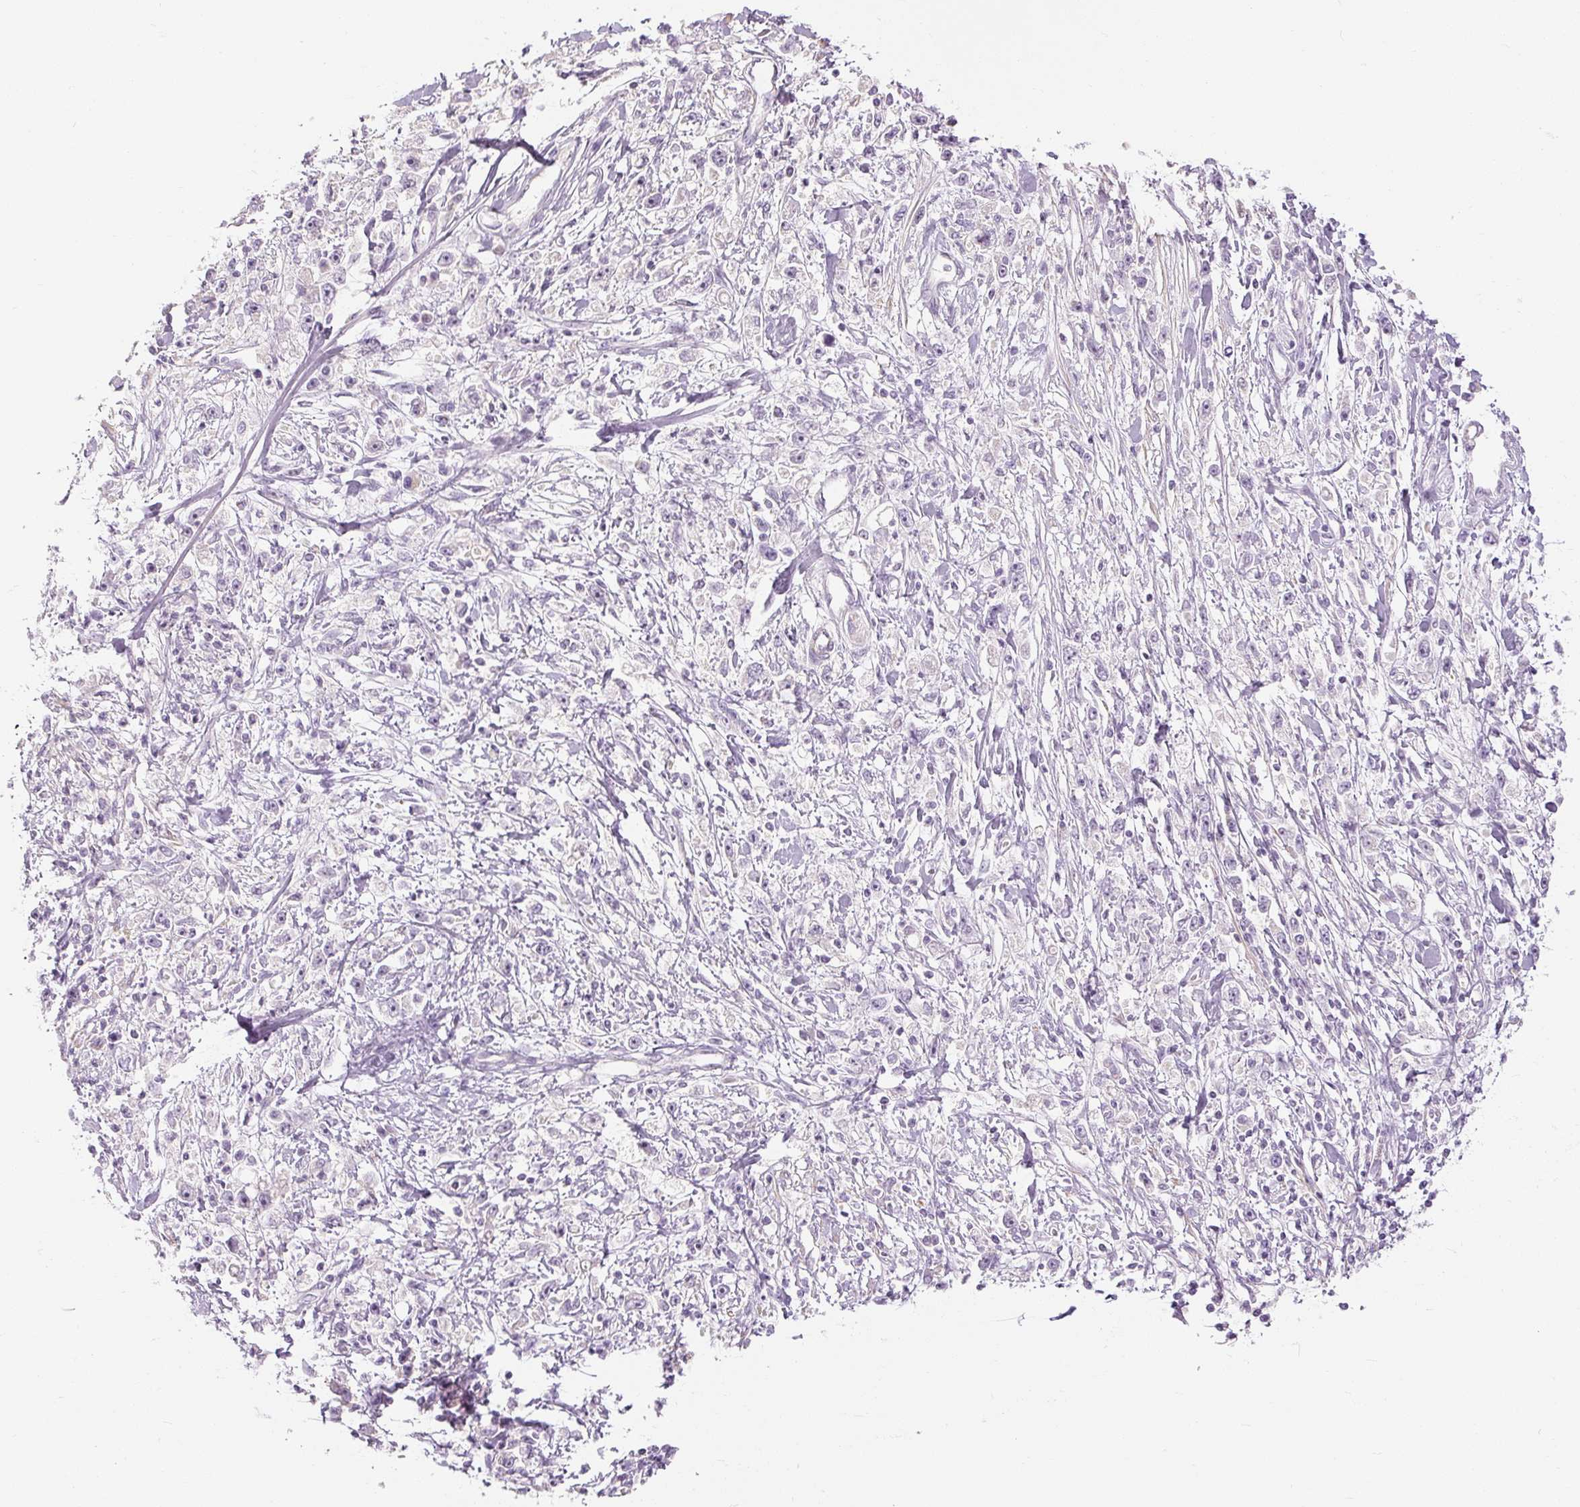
{"staining": {"intensity": "negative", "quantity": "none", "location": "none"}, "tissue": "stomach cancer", "cell_type": "Tumor cells", "image_type": "cancer", "snomed": [{"axis": "morphology", "description": "Adenocarcinoma, NOS"}, {"axis": "topography", "description": "Stomach"}], "caption": "Micrograph shows no protein staining in tumor cells of stomach adenocarcinoma tissue. Brightfield microscopy of immunohistochemistry stained with DAB (brown) and hematoxylin (blue), captured at high magnification.", "gene": "CAPN3", "patient": {"sex": "female", "age": 59}}